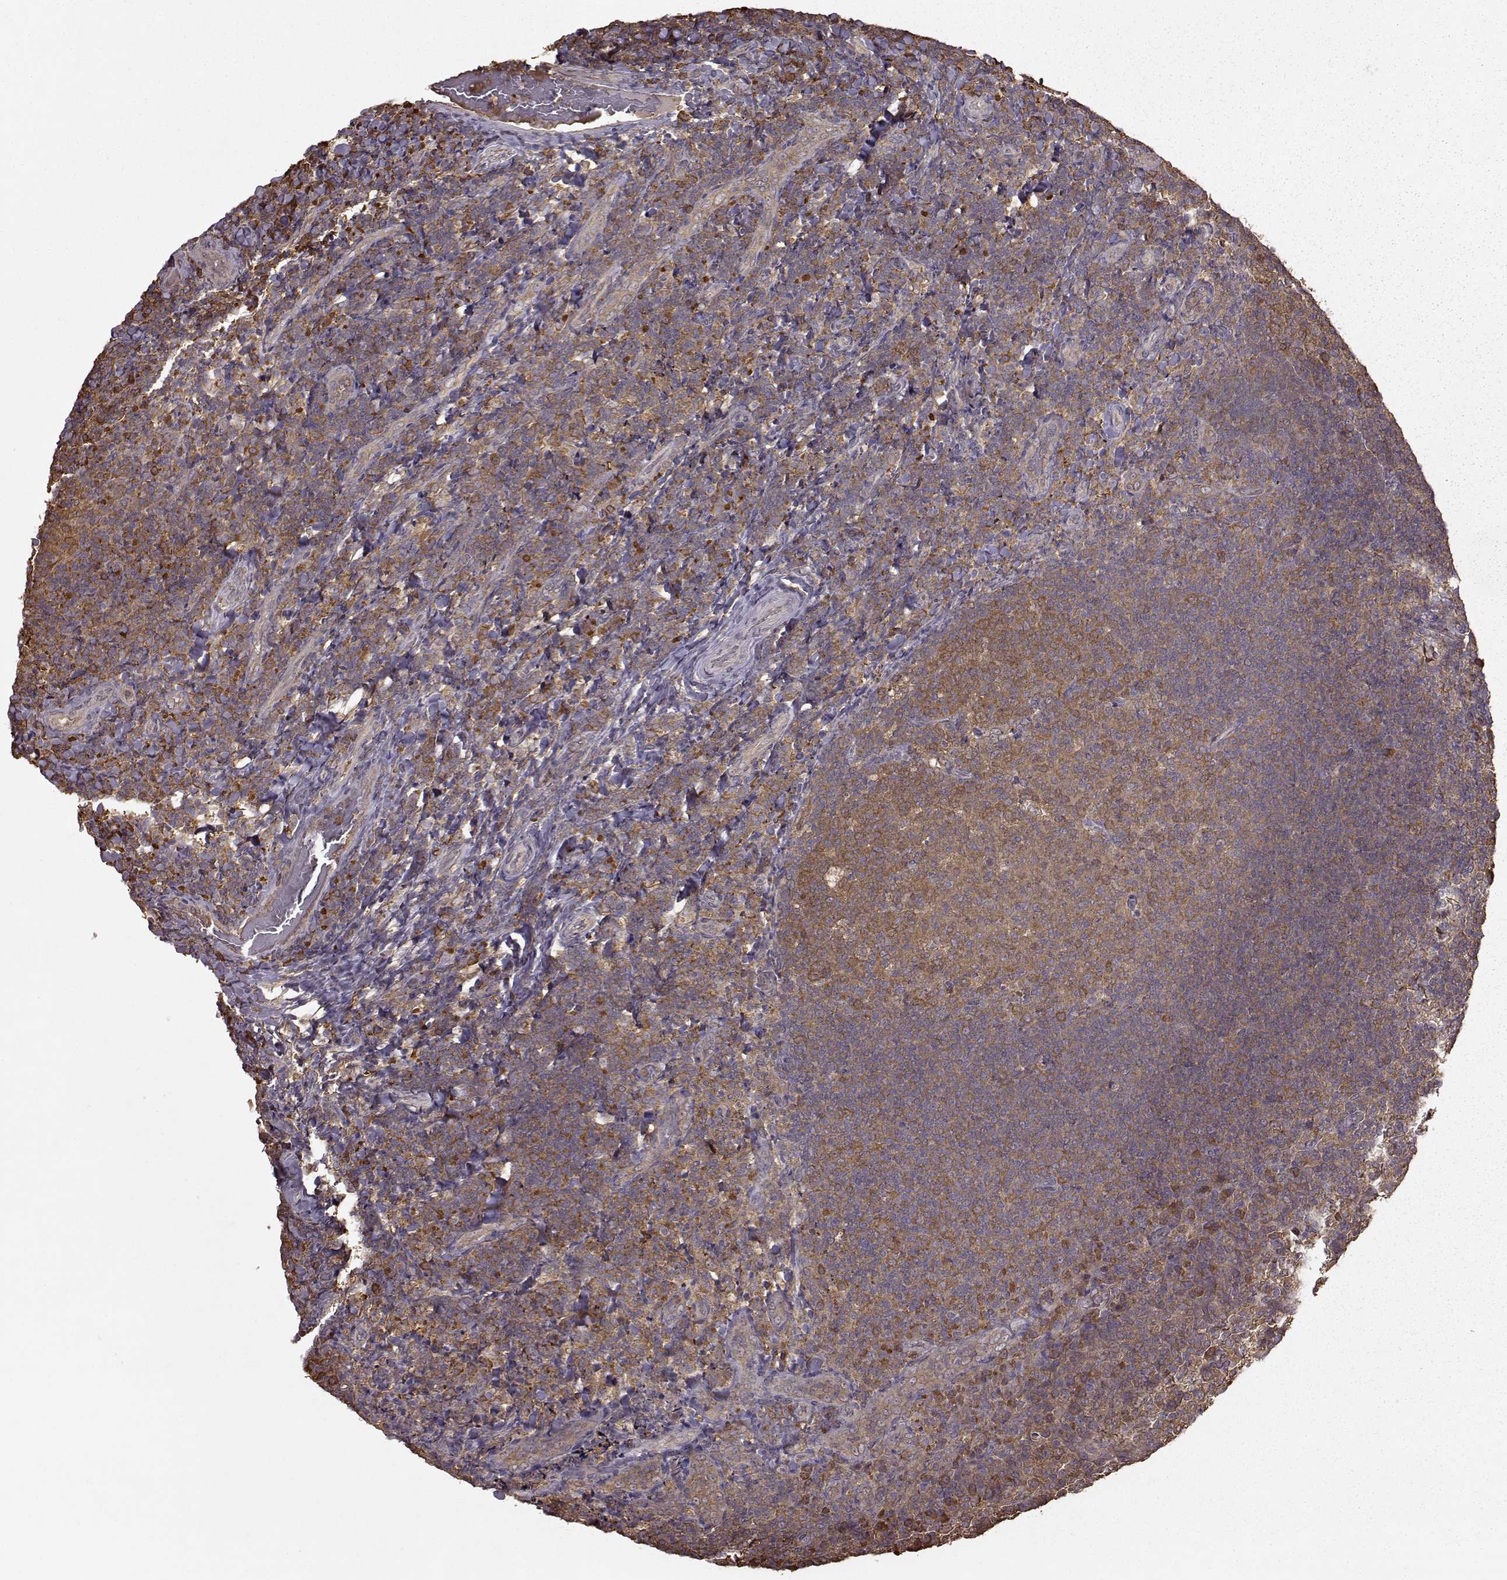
{"staining": {"intensity": "moderate", "quantity": "25%-75%", "location": "cytoplasmic/membranous"}, "tissue": "tonsil", "cell_type": "Germinal center cells", "image_type": "normal", "snomed": [{"axis": "morphology", "description": "Normal tissue, NOS"}, {"axis": "topography", "description": "Tonsil"}], "caption": "Germinal center cells reveal moderate cytoplasmic/membranous expression in about 25%-75% of cells in benign tonsil.", "gene": "NME1", "patient": {"sex": "female", "age": 10}}